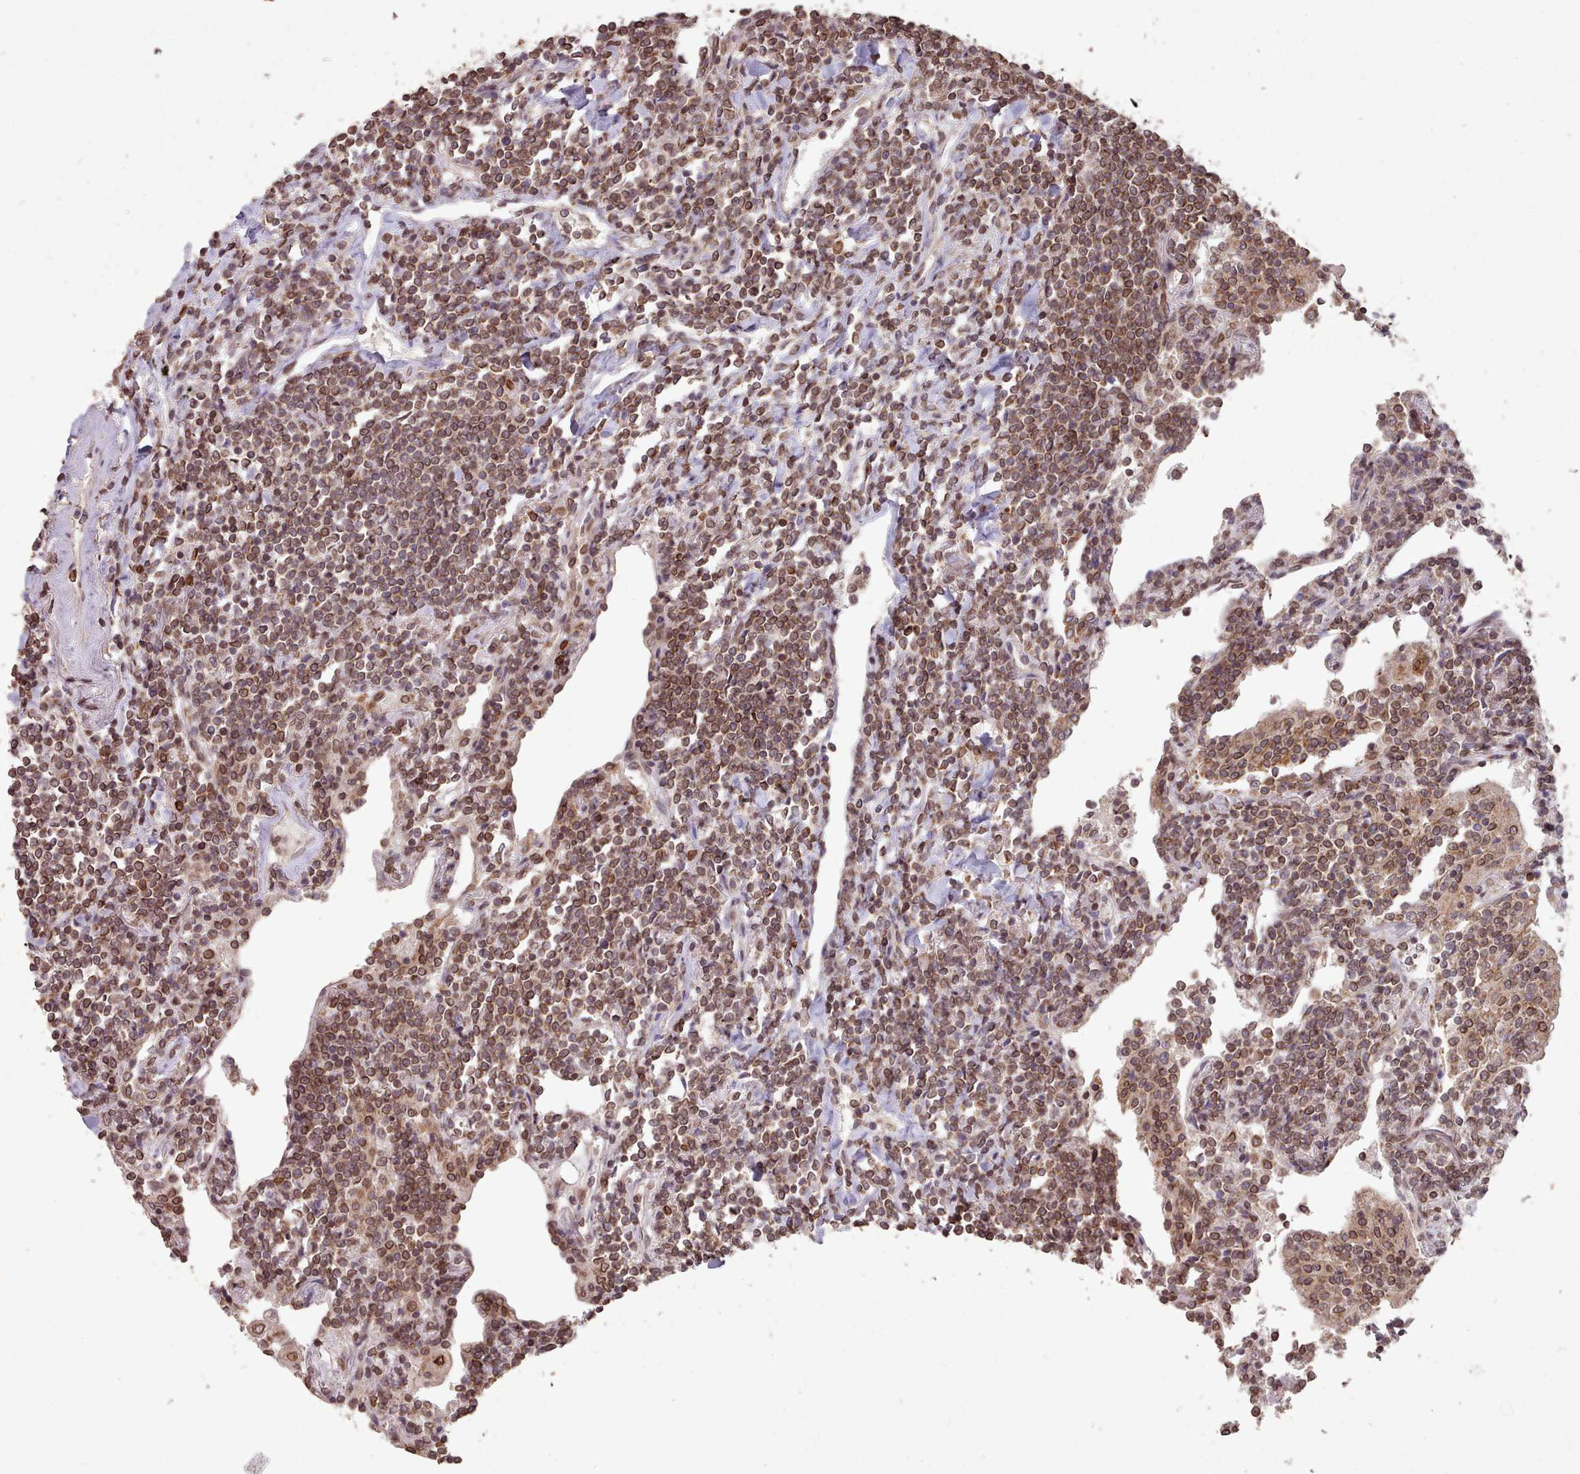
{"staining": {"intensity": "moderate", "quantity": ">75%", "location": "cytoplasmic/membranous,nuclear"}, "tissue": "lymphoma", "cell_type": "Tumor cells", "image_type": "cancer", "snomed": [{"axis": "morphology", "description": "Malignant lymphoma, non-Hodgkin's type, Low grade"}, {"axis": "topography", "description": "Lung"}], "caption": "High-power microscopy captured an IHC image of low-grade malignant lymphoma, non-Hodgkin's type, revealing moderate cytoplasmic/membranous and nuclear positivity in about >75% of tumor cells.", "gene": "TOR1AIP1", "patient": {"sex": "female", "age": 71}}